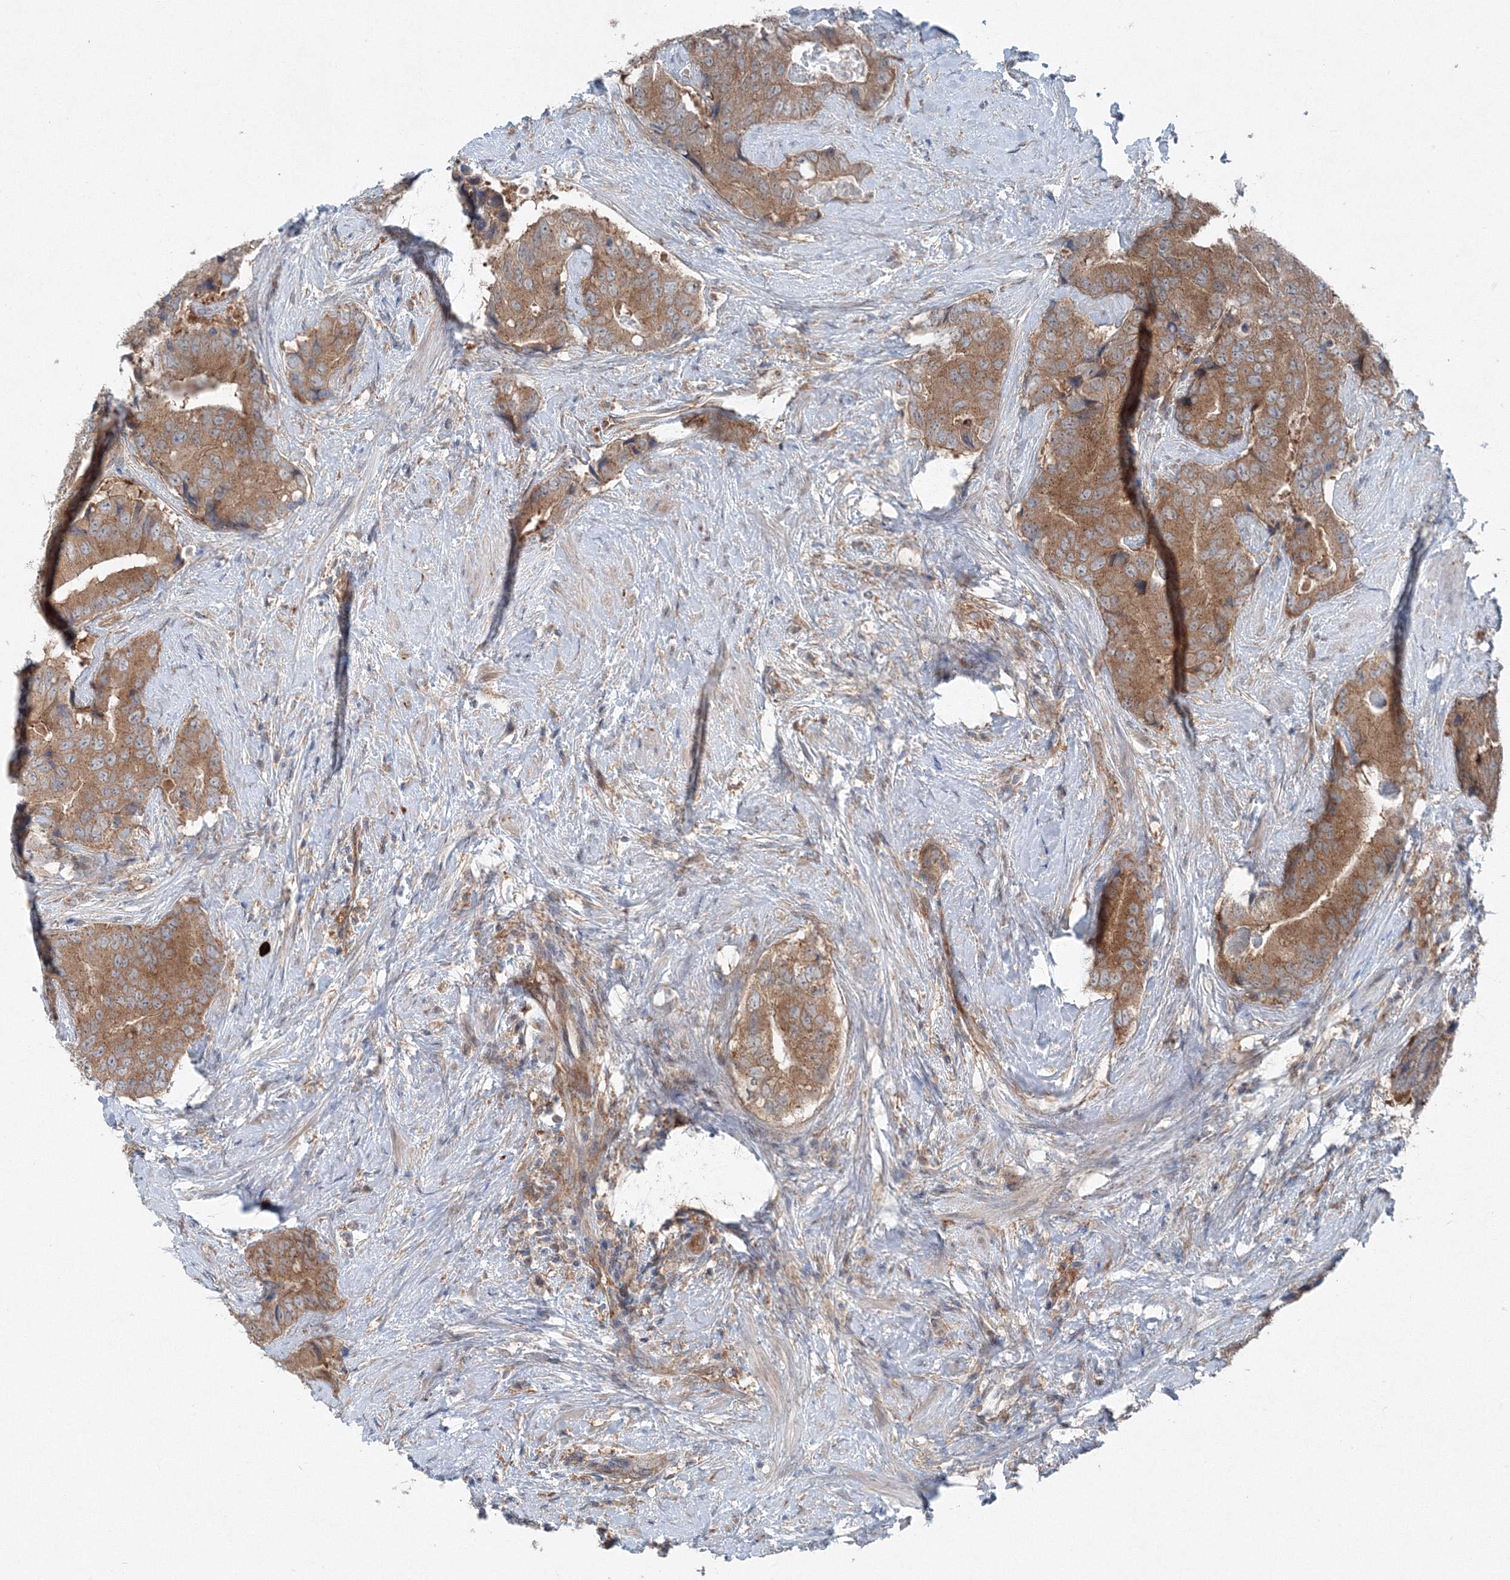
{"staining": {"intensity": "moderate", "quantity": ">75%", "location": "cytoplasmic/membranous"}, "tissue": "prostate cancer", "cell_type": "Tumor cells", "image_type": "cancer", "snomed": [{"axis": "morphology", "description": "Adenocarcinoma, High grade"}, {"axis": "topography", "description": "Prostate"}], "caption": "The immunohistochemical stain highlights moderate cytoplasmic/membranous positivity in tumor cells of prostate adenocarcinoma (high-grade) tissue.", "gene": "TPRKB", "patient": {"sex": "male", "age": 70}}